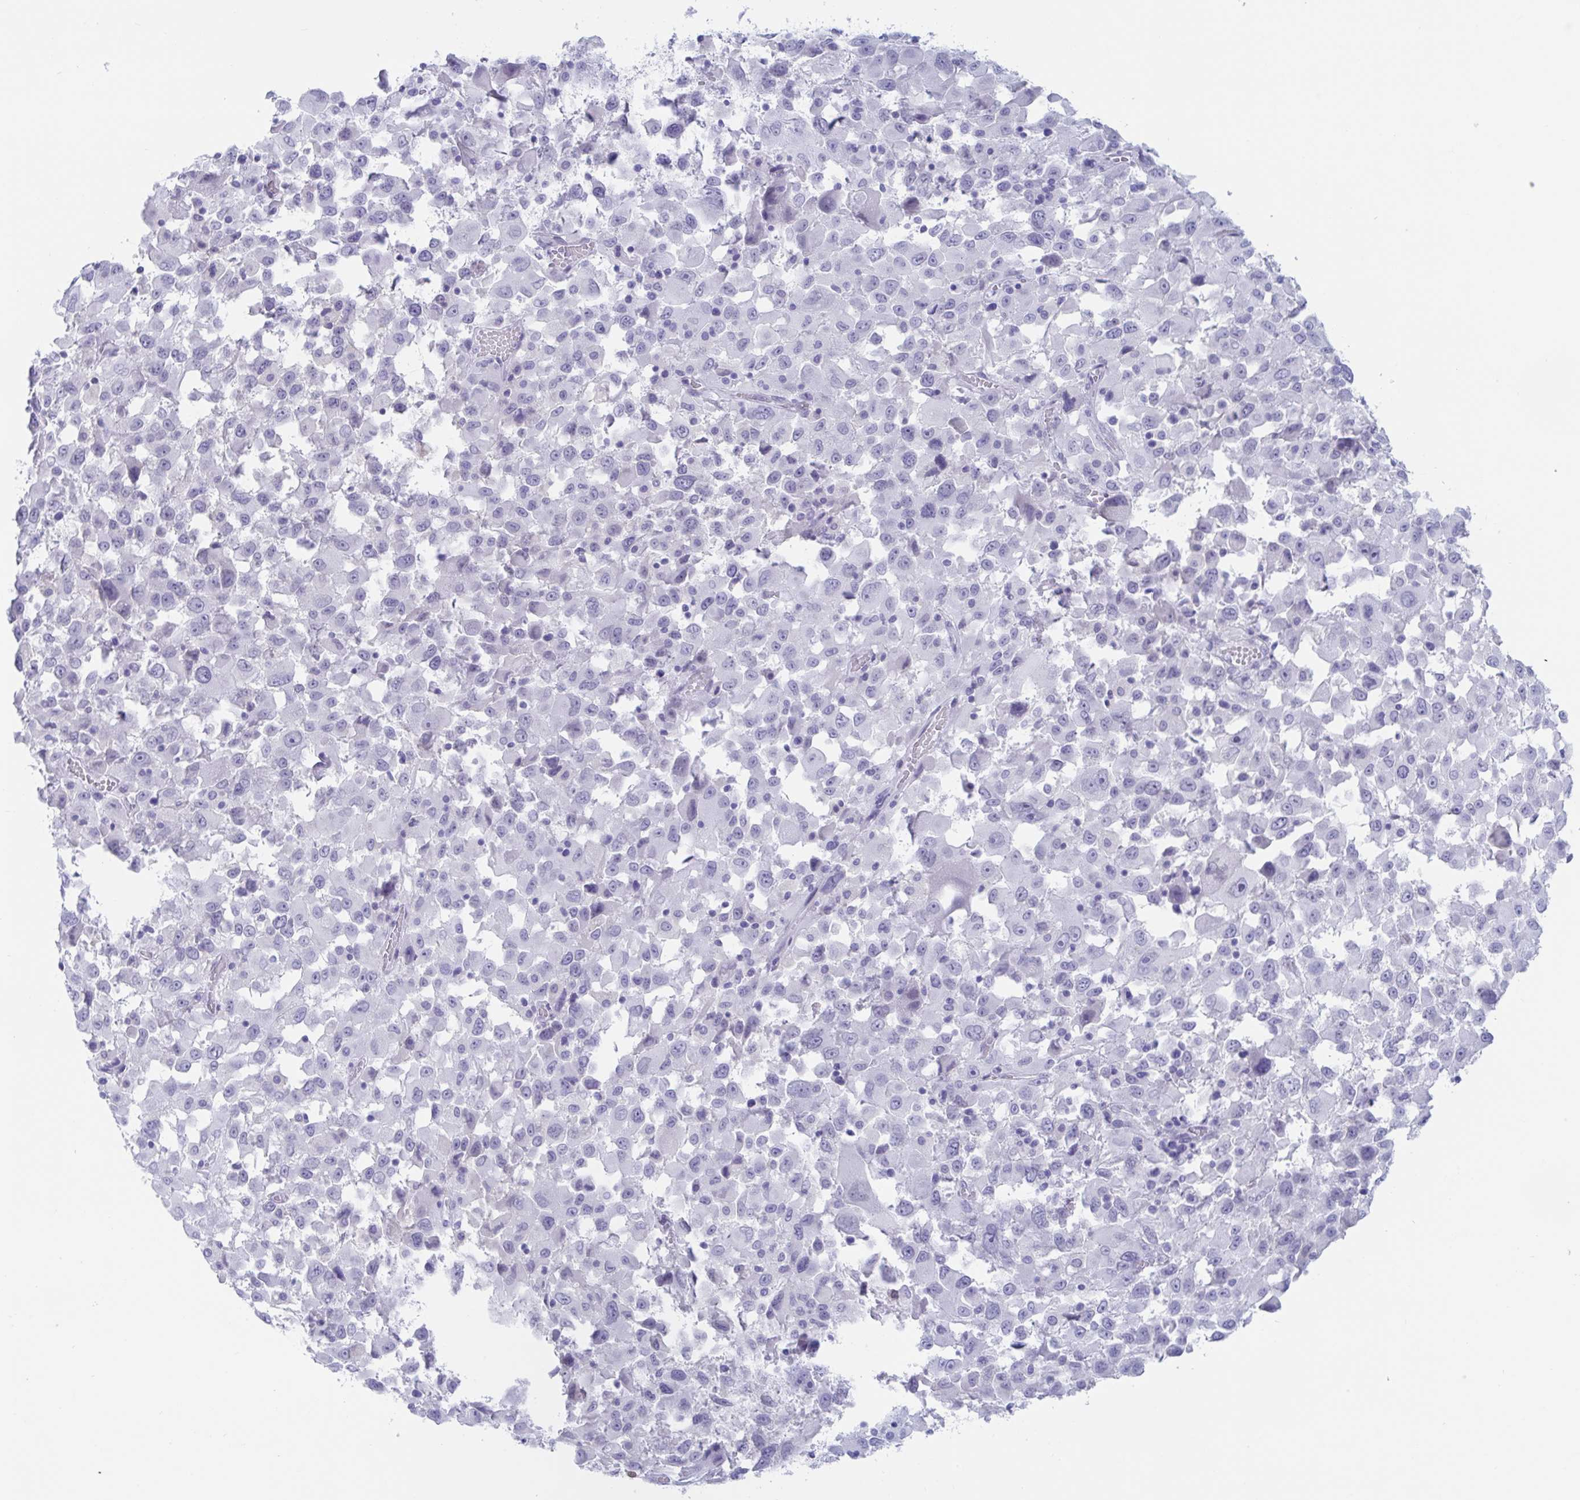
{"staining": {"intensity": "negative", "quantity": "none", "location": "none"}, "tissue": "melanoma", "cell_type": "Tumor cells", "image_type": "cancer", "snomed": [{"axis": "morphology", "description": "Malignant melanoma, Metastatic site"}, {"axis": "topography", "description": "Soft tissue"}], "caption": "DAB (3,3'-diaminobenzidine) immunohistochemical staining of malignant melanoma (metastatic site) demonstrates no significant staining in tumor cells.", "gene": "CDX4", "patient": {"sex": "male", "age": 50}}